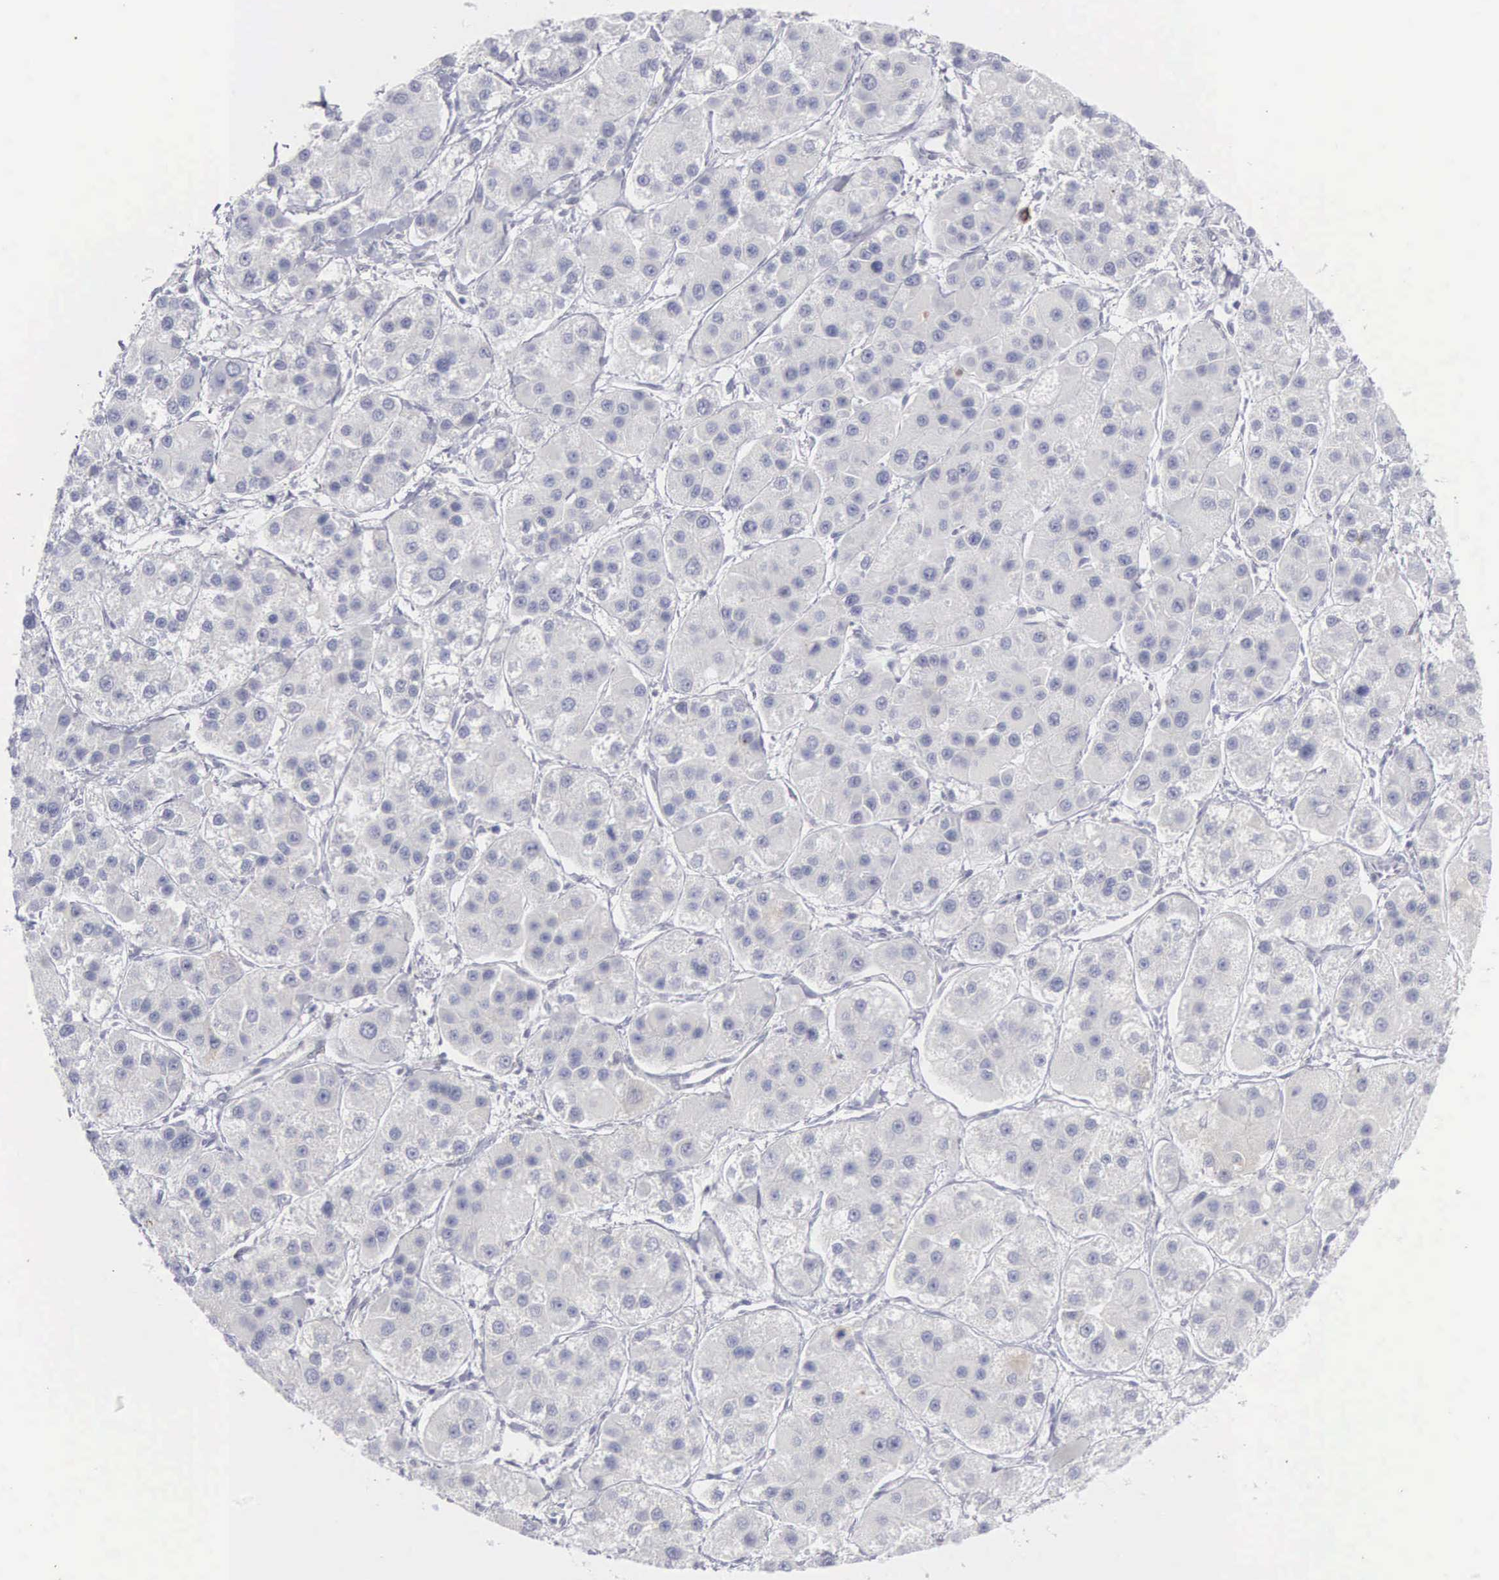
{"staining": {"intensity": "weak", "quantity": "<25%", "location": "cytoplasmic/membranous"}, "tissue": "liver cancer", "cell_type": "Tumor cells", "image_type": "cancer", "snomed": [{"axis": "morphology", "description": "Carcinoma, Hepatocellular, NOS"}, {"axis": "topography", "description": "Liver"}], "caption": "Liver hepatocellular carcinoma was stained to show a protein in brown. There is no significant expression in tumor cells. (DAB IHC with hematoxylin counter stain).", "gene": "RBPJ", "patient": {"sex": "female", "age": 85}}